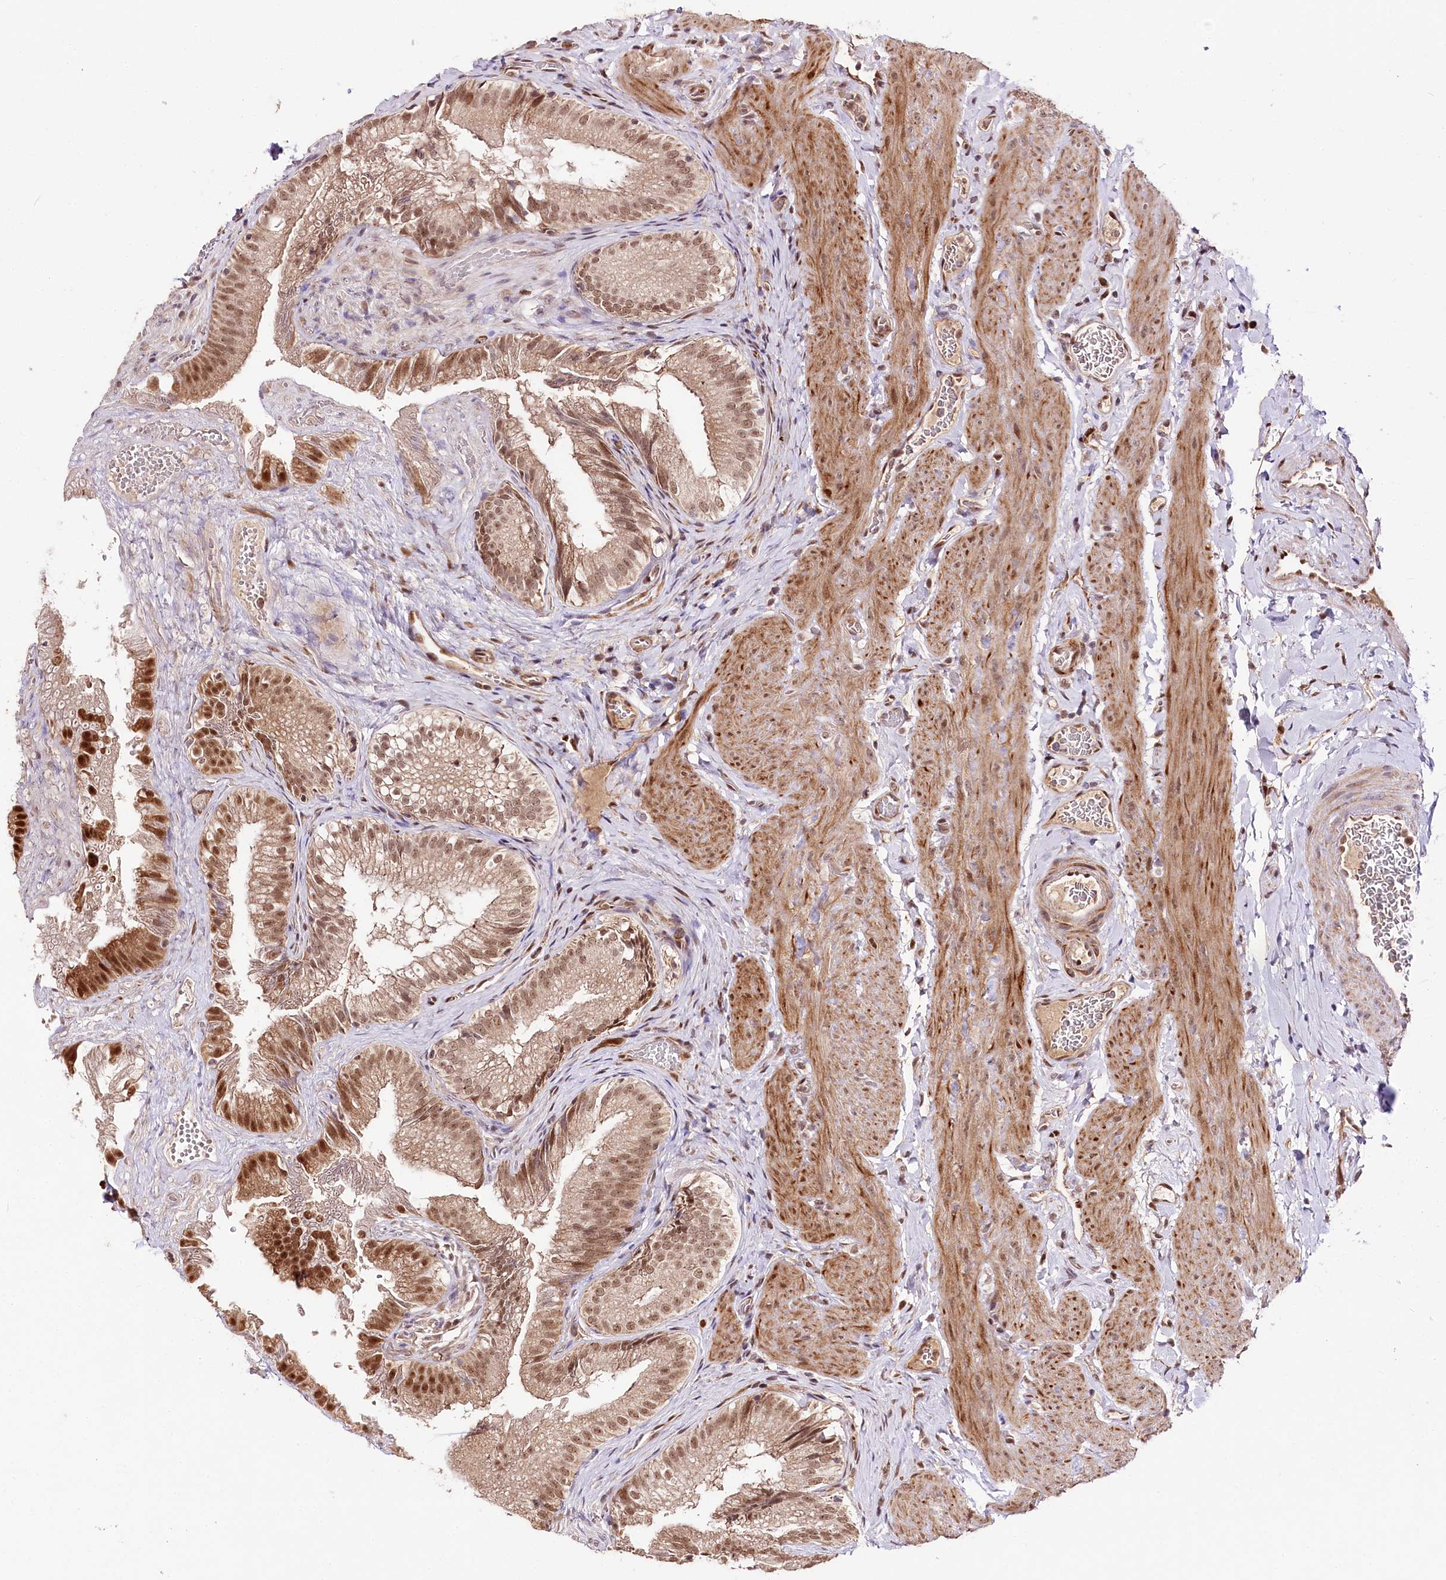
{"staining": {"intensity": "moderate", "quantity": ">75%", "location": "cytoplasmic/membranous,nuclear"}, "tissue": "gallbladder", "cell_type": "Glandular cells", "image_type": "normal", "snomed": [{"axis": "morphology", "description": "Normal tissue, NOS"}, {"axis": "topography", "description": "Gallbladder"}], "caption": "Immunohistochemistry (IHC) staining of normal gallbladder, which demonstrates medium levels of moderate cytoplasmic/membranous,nuclear positivity in approximately >75% of glandular cells indicating moderate cytoplasmic/membranous,nuclear protein staining. The staining was performed using DAB (brown) for protein detection and nuclei were counterstained in hematoxylin (blue).", "gene": "DMP1", "patient": {"sex": "female", "age": 30}}